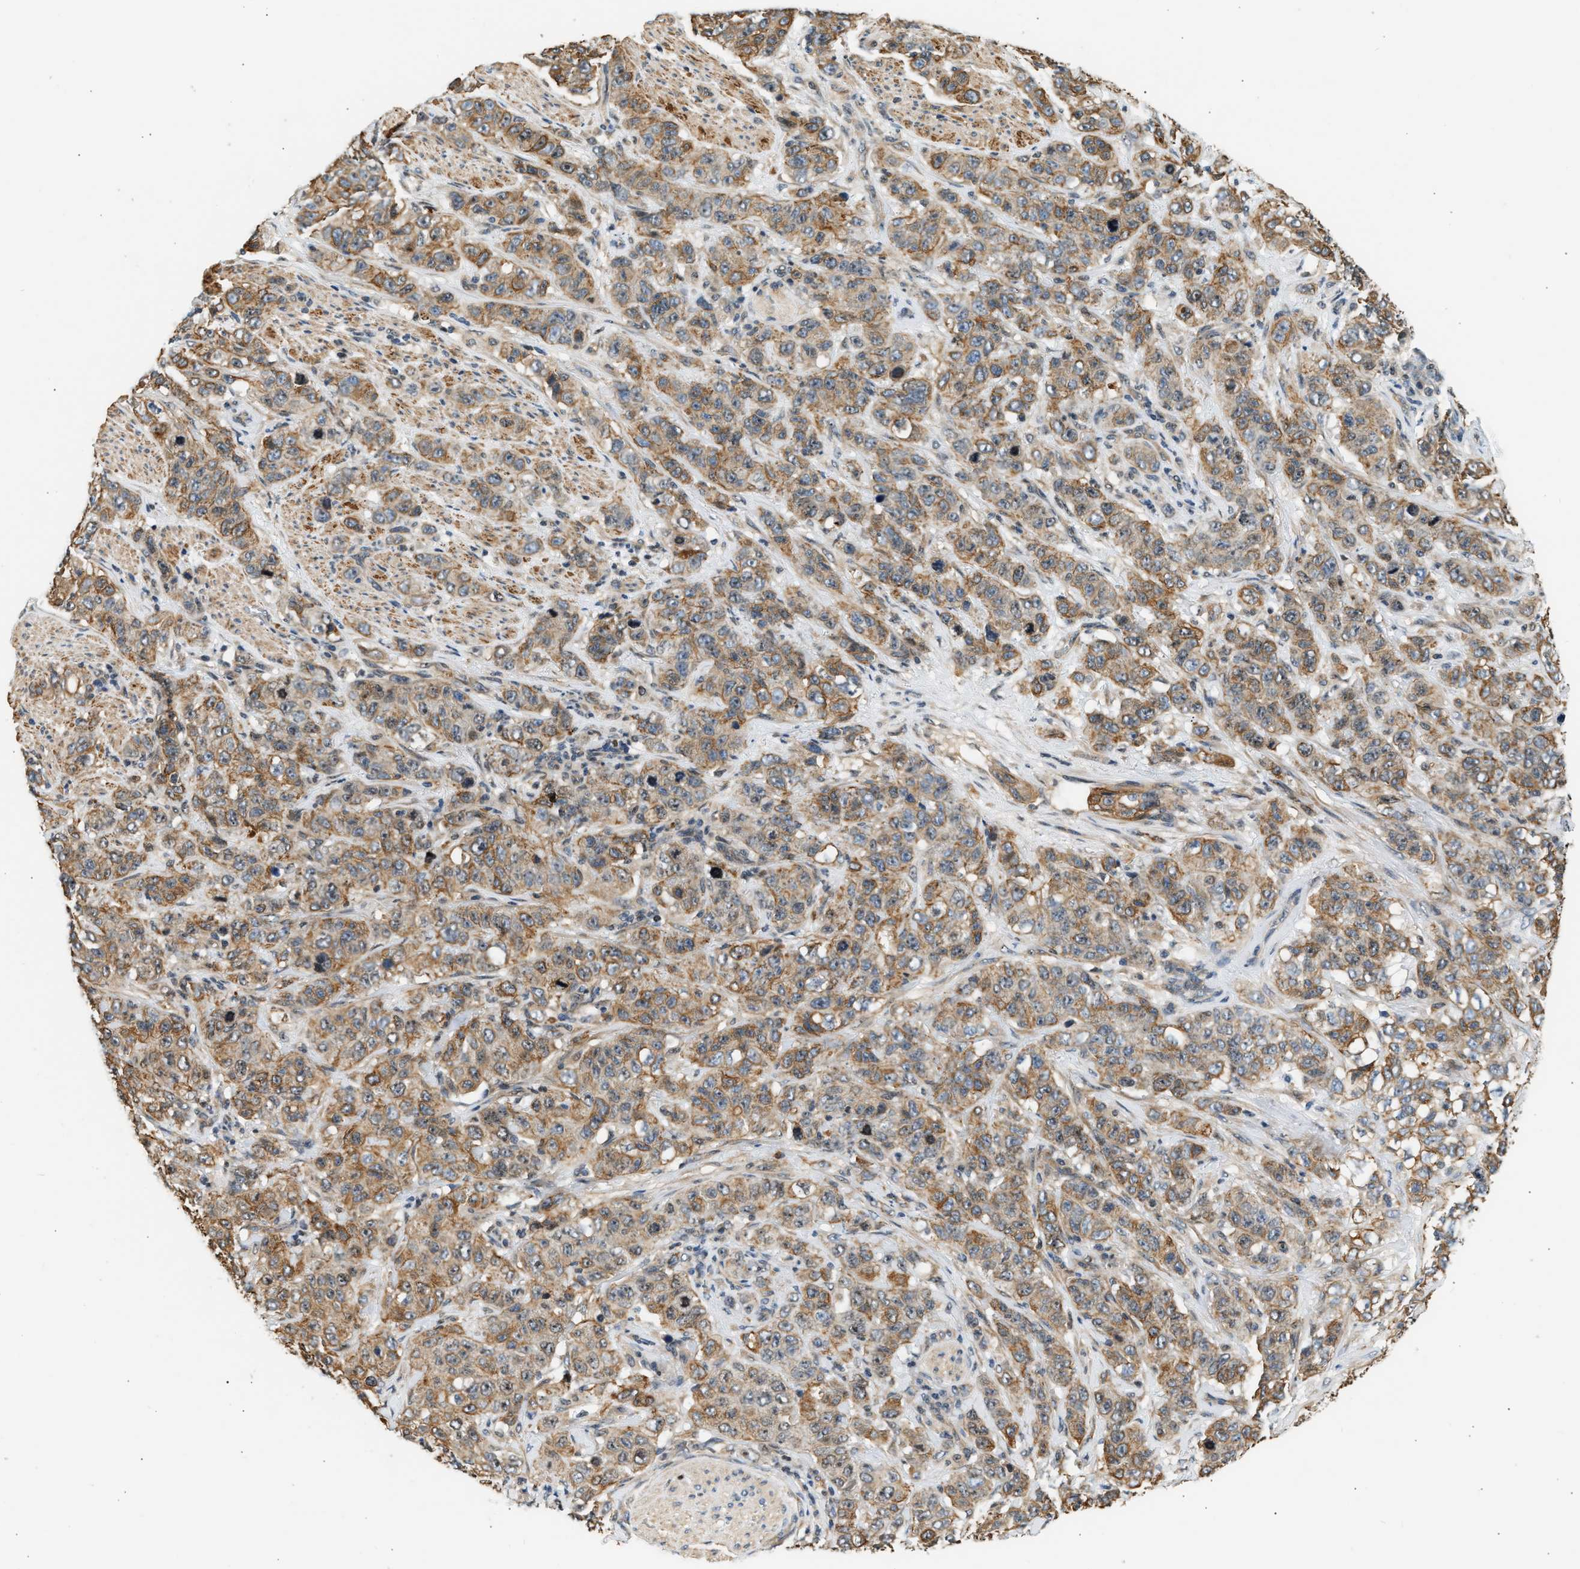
{"staining": {"intensity": "moderate", "quantity": ">75%", "location": "cytoplasmic/membranous"}, "tissue": "stomach cancer", "cell_type": "Tumor cells", "image_type": "cancer", "snomed": [{"axis": "morphology", "description": "Adenocarcinoma, NOS"}, {"axis": "topography", "description": "Stomach"}], "caption": "Adenocarcinoma (stomach) stained with a brown dye shows moderate cytoplasmic/membranous positive positivity in about >75% of tumor cells.", "gene": "WDR31", "patient": {"sex": "male", "age": 48}}